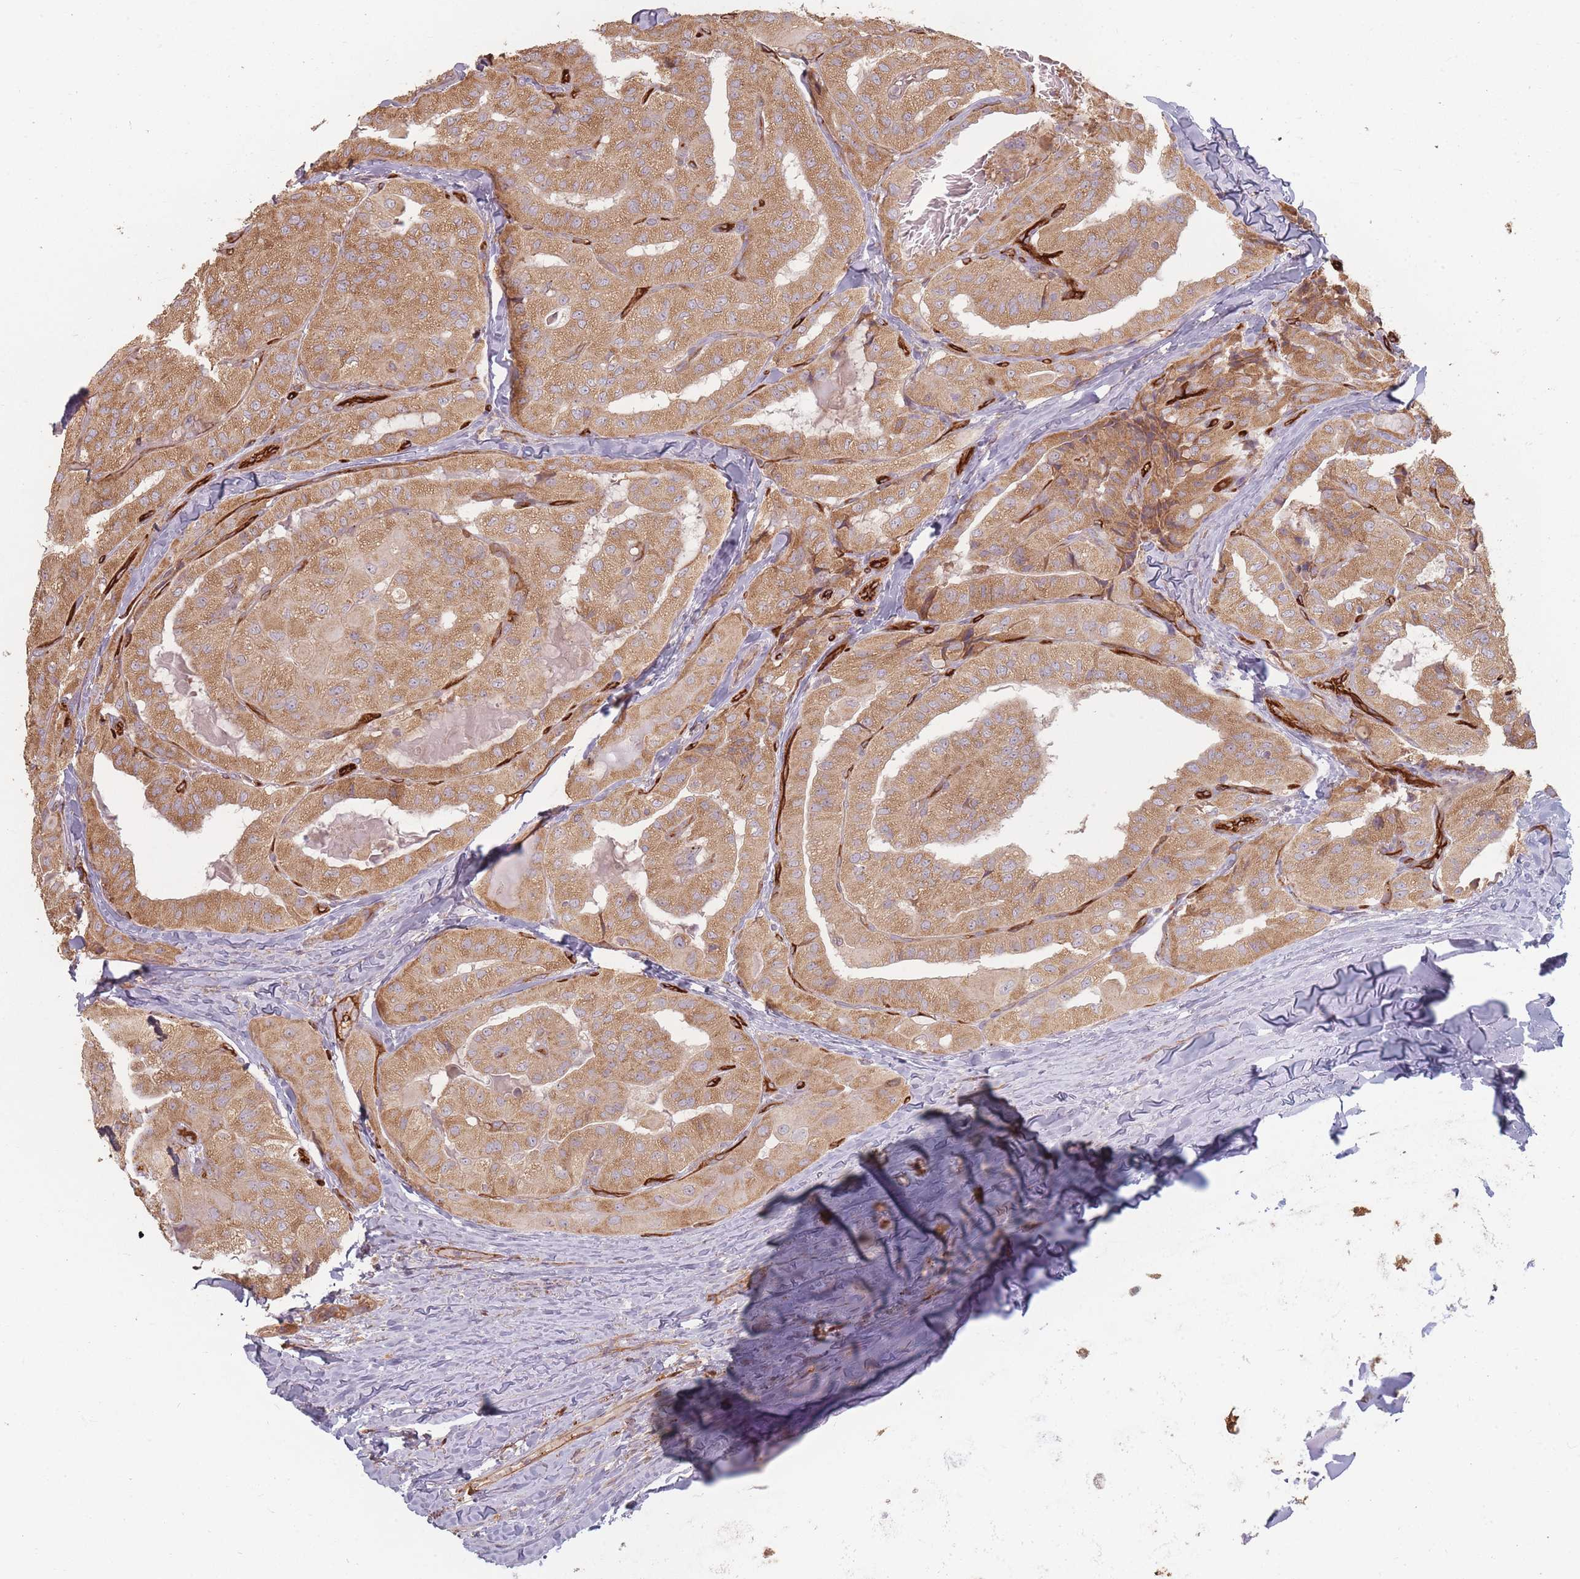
{"staining": {"intensity": "moderate", "quantity": ">75%", "location": "cytoplasmic/membranous"}, "tissue": "thyroid cancer", "cell_type": "Tumor cells", "image_type": "cancer", "snomed": [{"axis": "morphology", "description": "Normal tissue, NOS"}, {"axis": "morphology", "description": "Papillary adenocarcinoma, NOS"}, {"axis": "topography", "description": "Thyroid gland"}], "caption": "Moderate cytoplasmic/membranous staining is seen in approximately >75% of tumor cells in papillary adenocarcinoma (thyroid).", "gene": "MRPS6", "patient": {"sex": "female", "age": 59}}